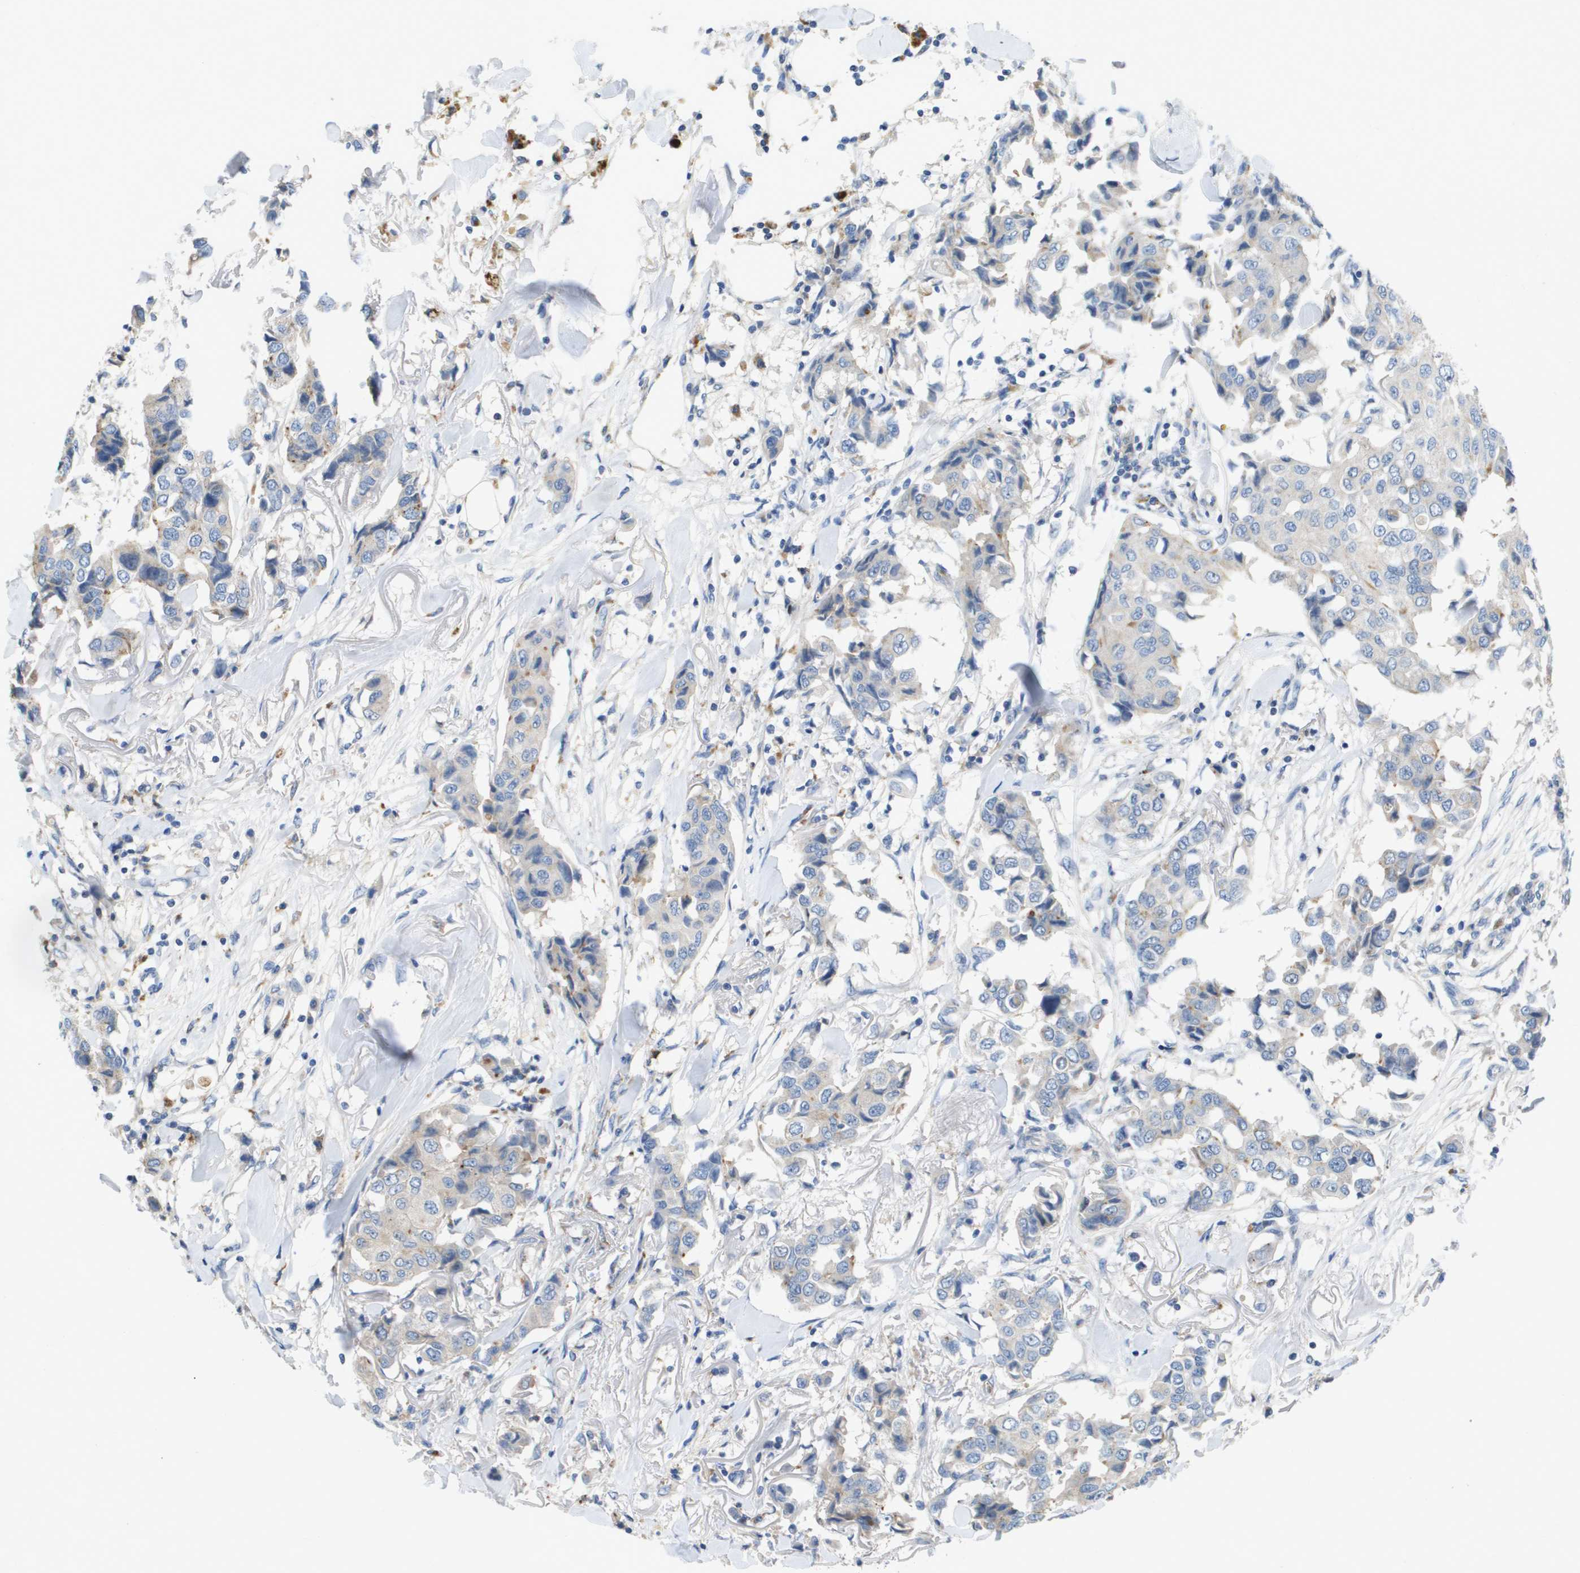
{"staining": {"intensity": "weak", "quantity": "<25%", "location": "cytoplasmic/membranous"}, "tissue": "breast cancer", "cell_type": "Tumor cells", "image_type": "cancer", "snomed": [{"axis": "morphology", "description": "Duct carcinoma"}, {"axis": "topography", "description": "Breast"}], "caption": "The micrograph shows no significant positivity in tumor cells of breast cancer (intraductal carcinoma). (Stains: DAB (3,3'-diaminobenzidine) IHC with hematoxylin counter stain, Microscopy: brightfield microscopy at high magnification).", "gene": "B3GNT5", "patient": {"sex": "female", "age": 80}}